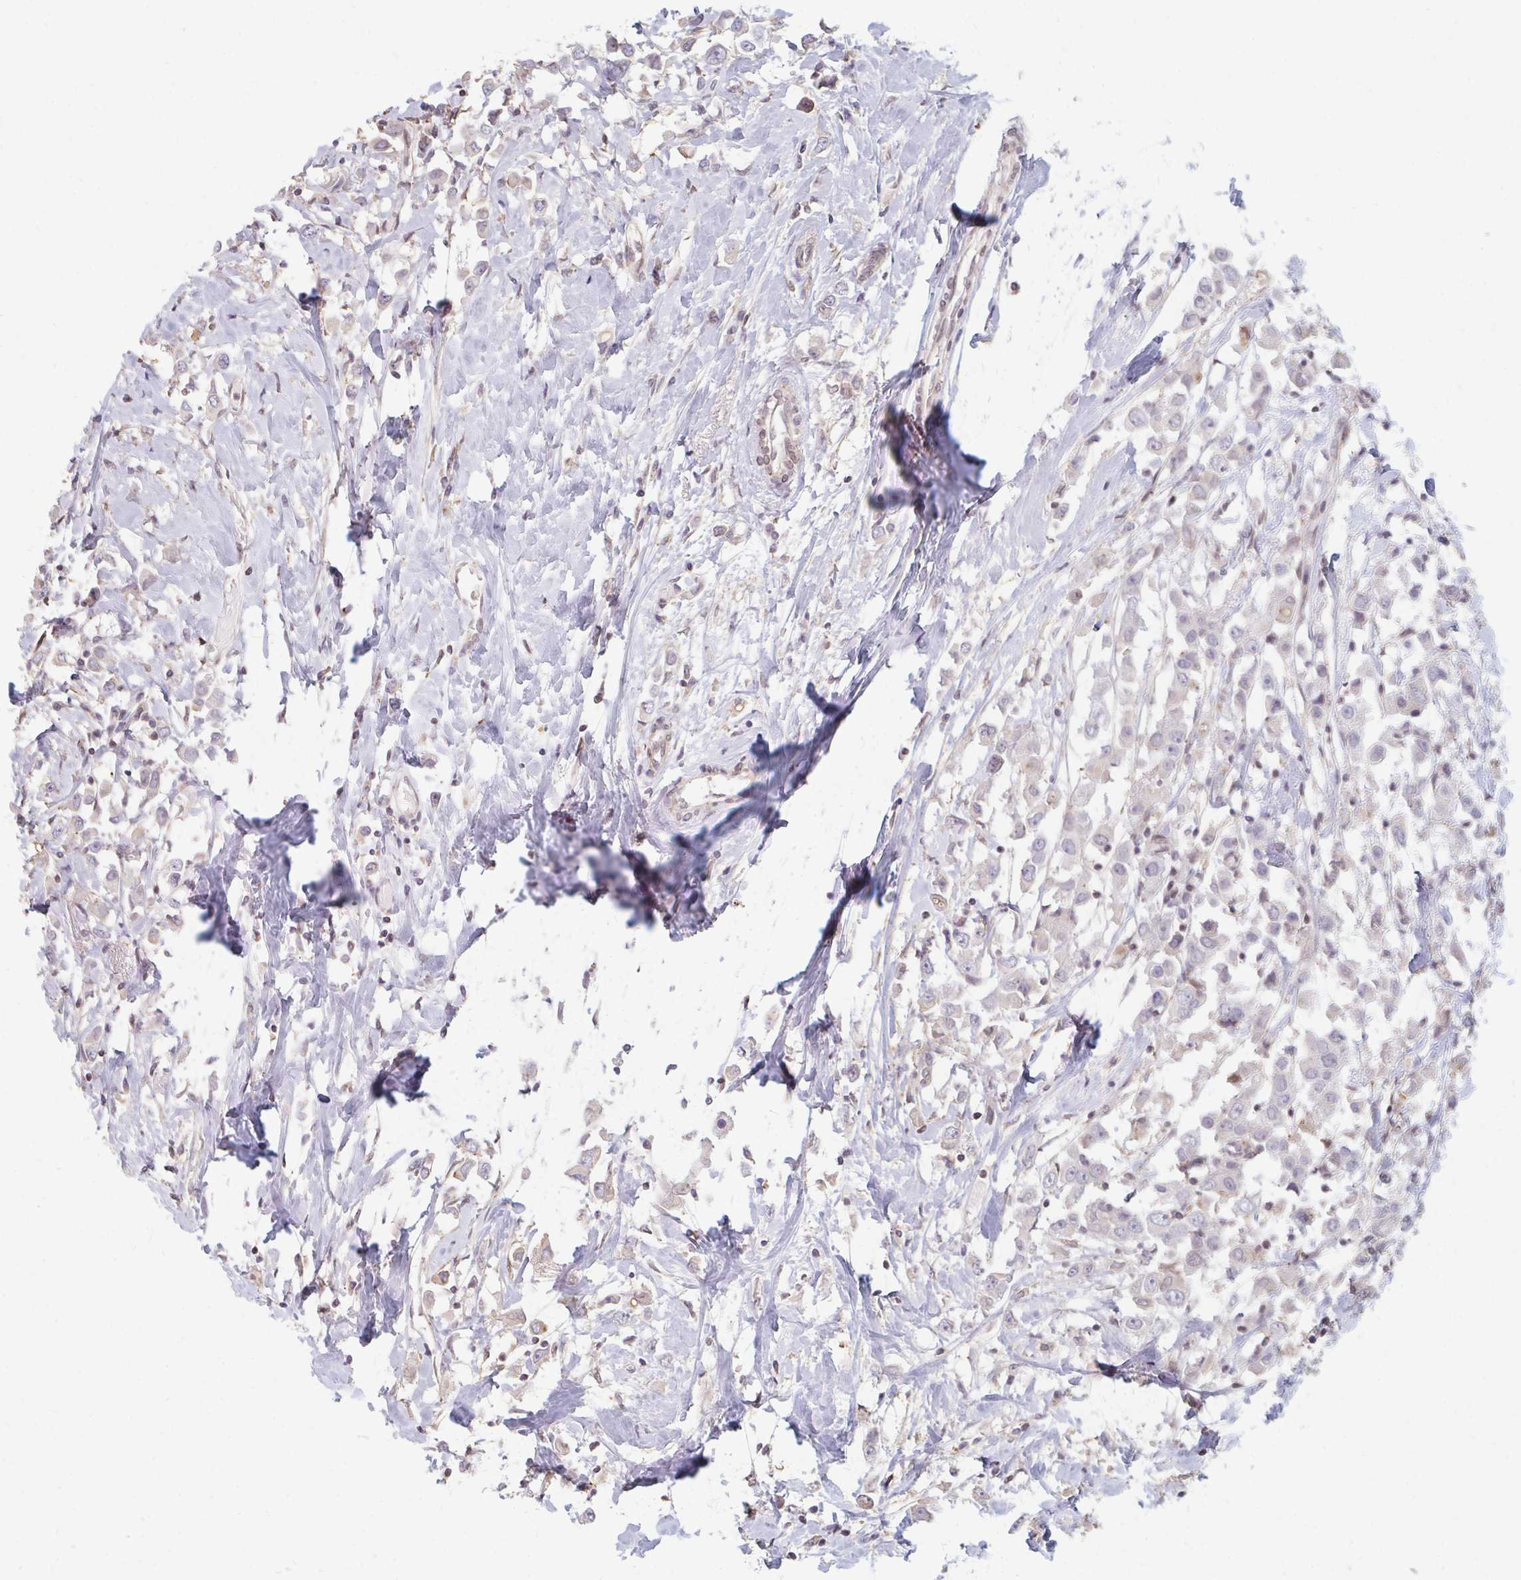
{"staining": {"intensity": "weak", "quantity": "<25%", "location": "cytoplasmic/membranous"}, "tissue": "breast cancer", "cell_type": "Tumor cells", "image_type": "cancer", "snomed": [{"axis": "morphology", "description": "Duct carcinoma"}, {"axis": "topography", "description": "Breast"}], "caption": "Breast cancer (infiltrating ductal carcinoma) stained for a protein using IHC shows no positivity tumor cells.", "gene": "GPC5", "patient": {"sex": "female", "age": 61}}